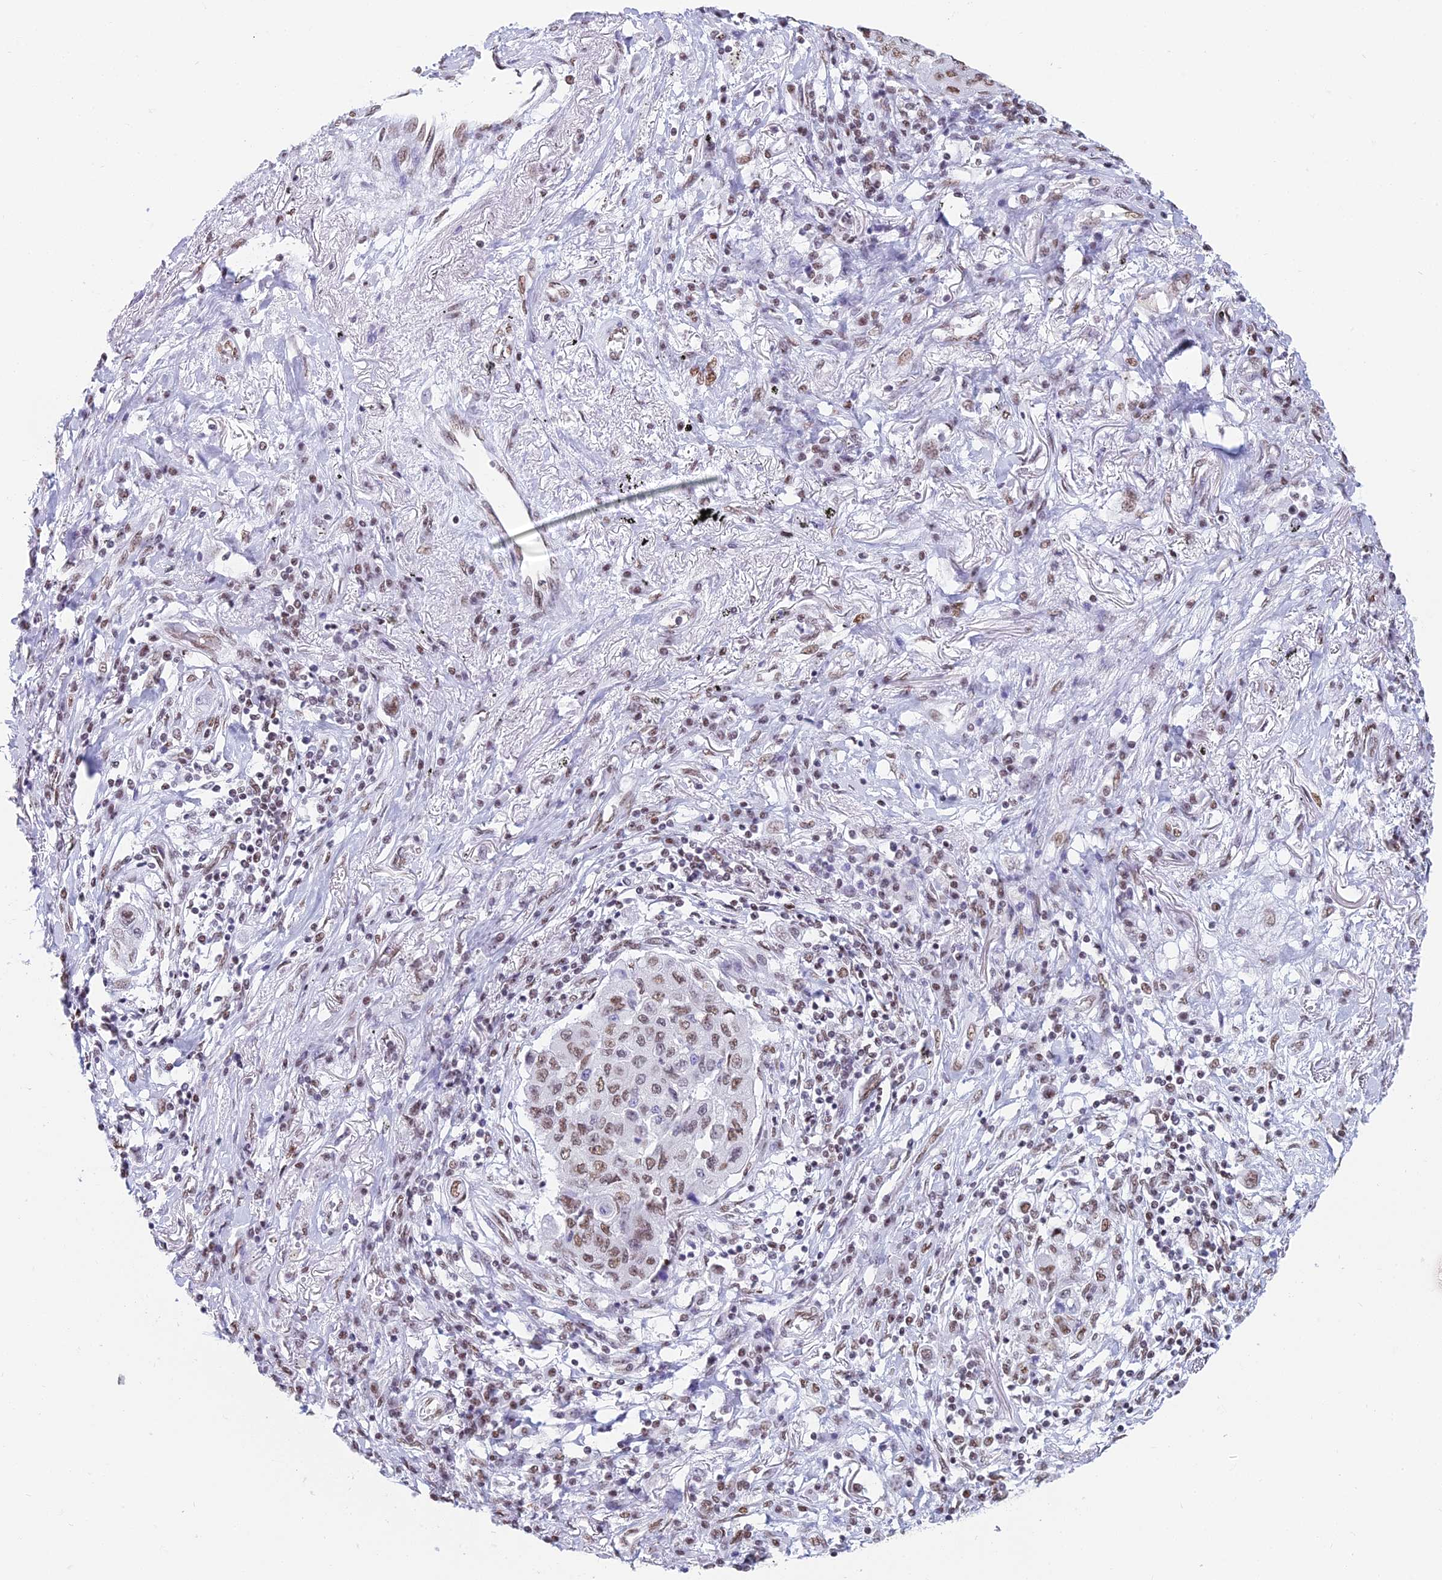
{"staining": {"intensity": "moderate", "quantity": ">75%", "location": "nuclear"}, "tissue": "lung cancer", "cell_type": "Tumor cells", "image_type": "cancer", "snomed": [{"axis": "morphology", "description": "Squamous cell carcinoma, NOS"}, {"axis": "topography", "description": "Lung"}], "caption": "This photomicrograph demonstrates lung squamous cell carcinoma stained with IHC to label a protein in brown. The nuclear of tumor cells show moderate positivity for the protein. Nuclei are counter-stained blue.", "gene": "CDC26", "patient": {"sex": "male", "age": 74}}